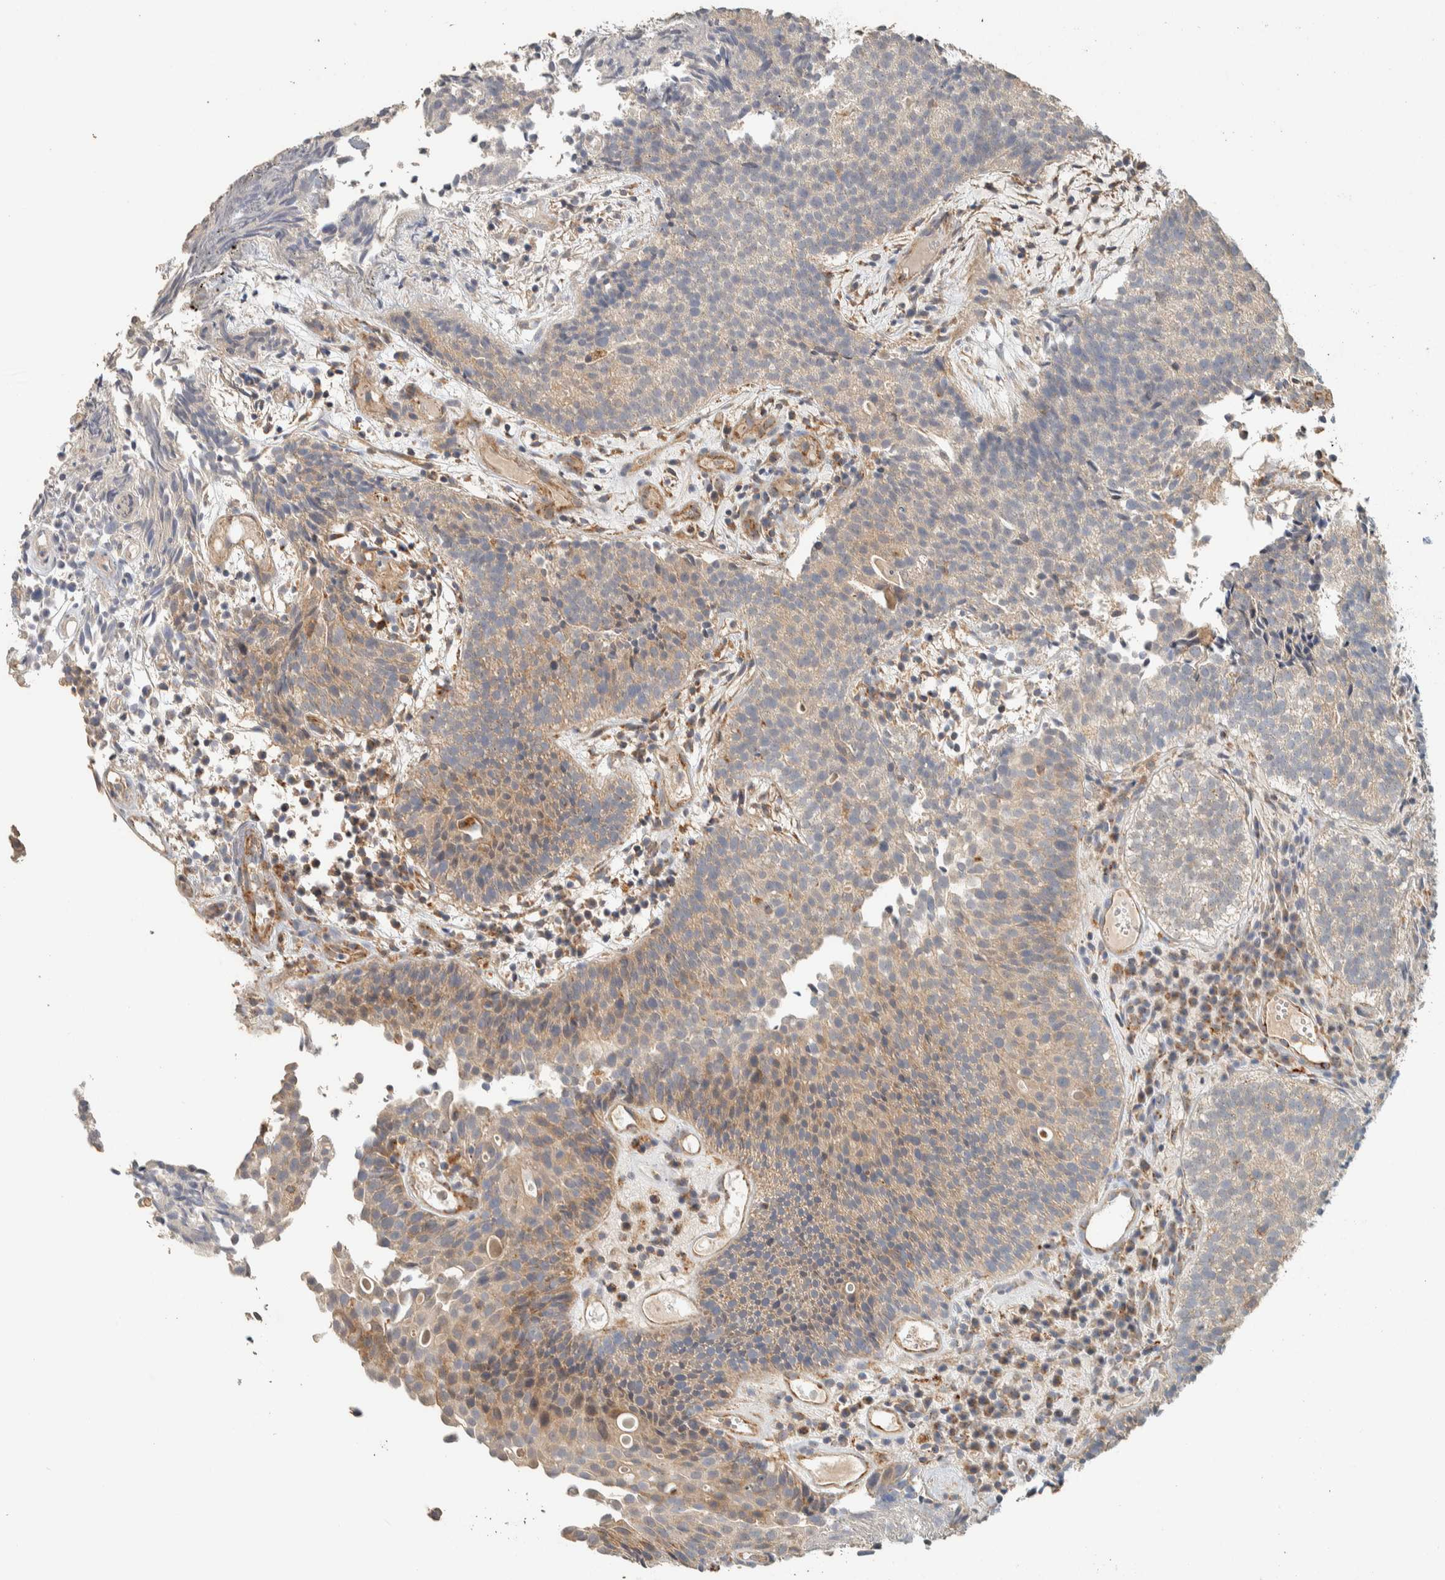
{"staining": {"intensity": "weak", "quantity": "25%-75%", "location": "cytoplasmic/membranous"}, "tissue": "urothelial cancer", "cell_type": "Tumor cells", "image_type": "cancer", "snomed": [{"axis": "morphology", "description": "Urothelial carcinoma, Low grade"}, {"axis": "topography", "description": "Urinary bladder"}], "caption": "Immunohistochemical staining of human urothelial cancer displays low levels of weak cytoplasmic/membranous expression in approximately 25%-75% of tumor cells.", "gene": "PDE7B", "patient": {"sex": "male", "age": 86}}